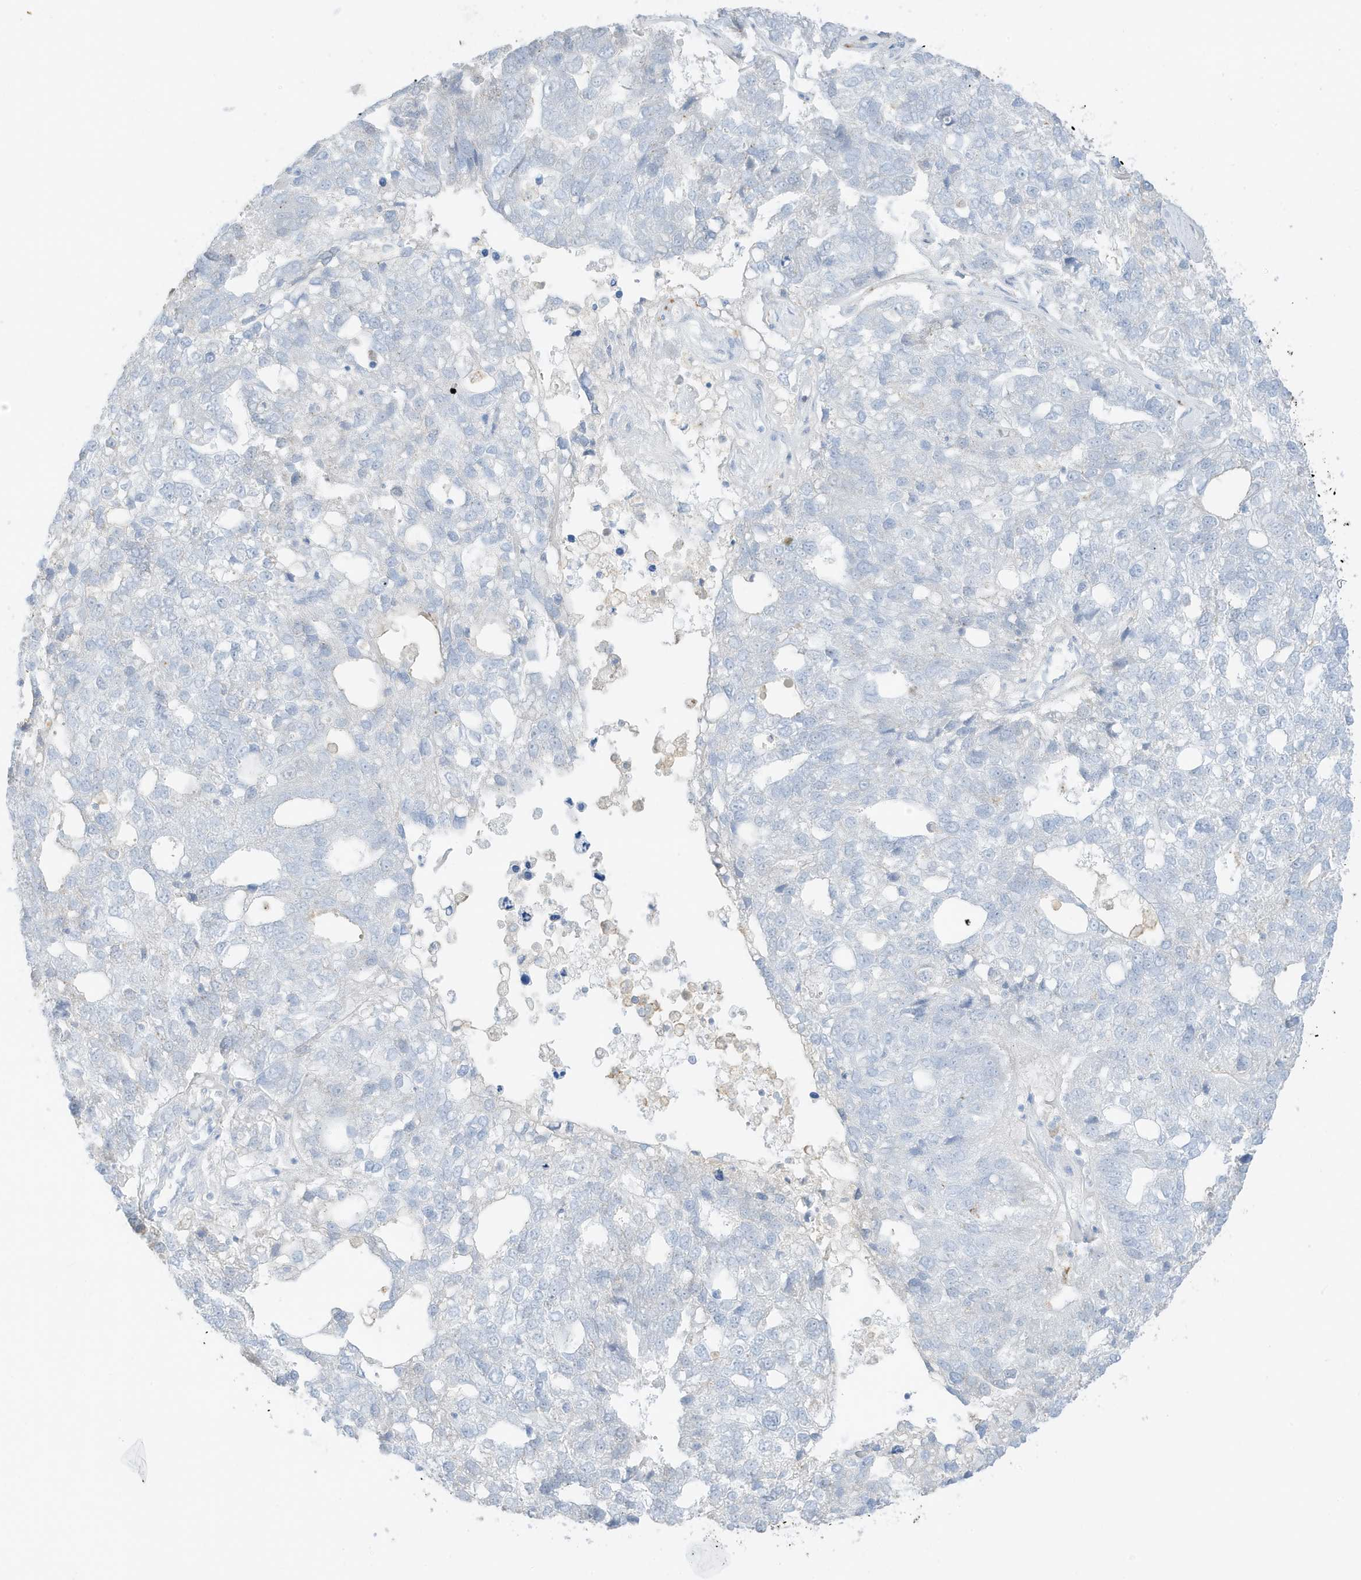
{"staining": {"intensity": "negative", "quantity": "none", "location": "none"}, "tissue": "pancreatic cancer", "cell_type": "Tumor cells", "image_type": "cancer", "snomed": [{"axis": "morphology", "description": "Adenocarcinoma, NOS"}, {"axis": "topography", "description": "Pancreas"}], "caption": "This is a image of immunohistochemistry staining of pancreatic cancer (adenocarcinoma), which shows no staining in tumor cells.", "gene": "GCA", "patient": {"sex": "female", "age": 61}}